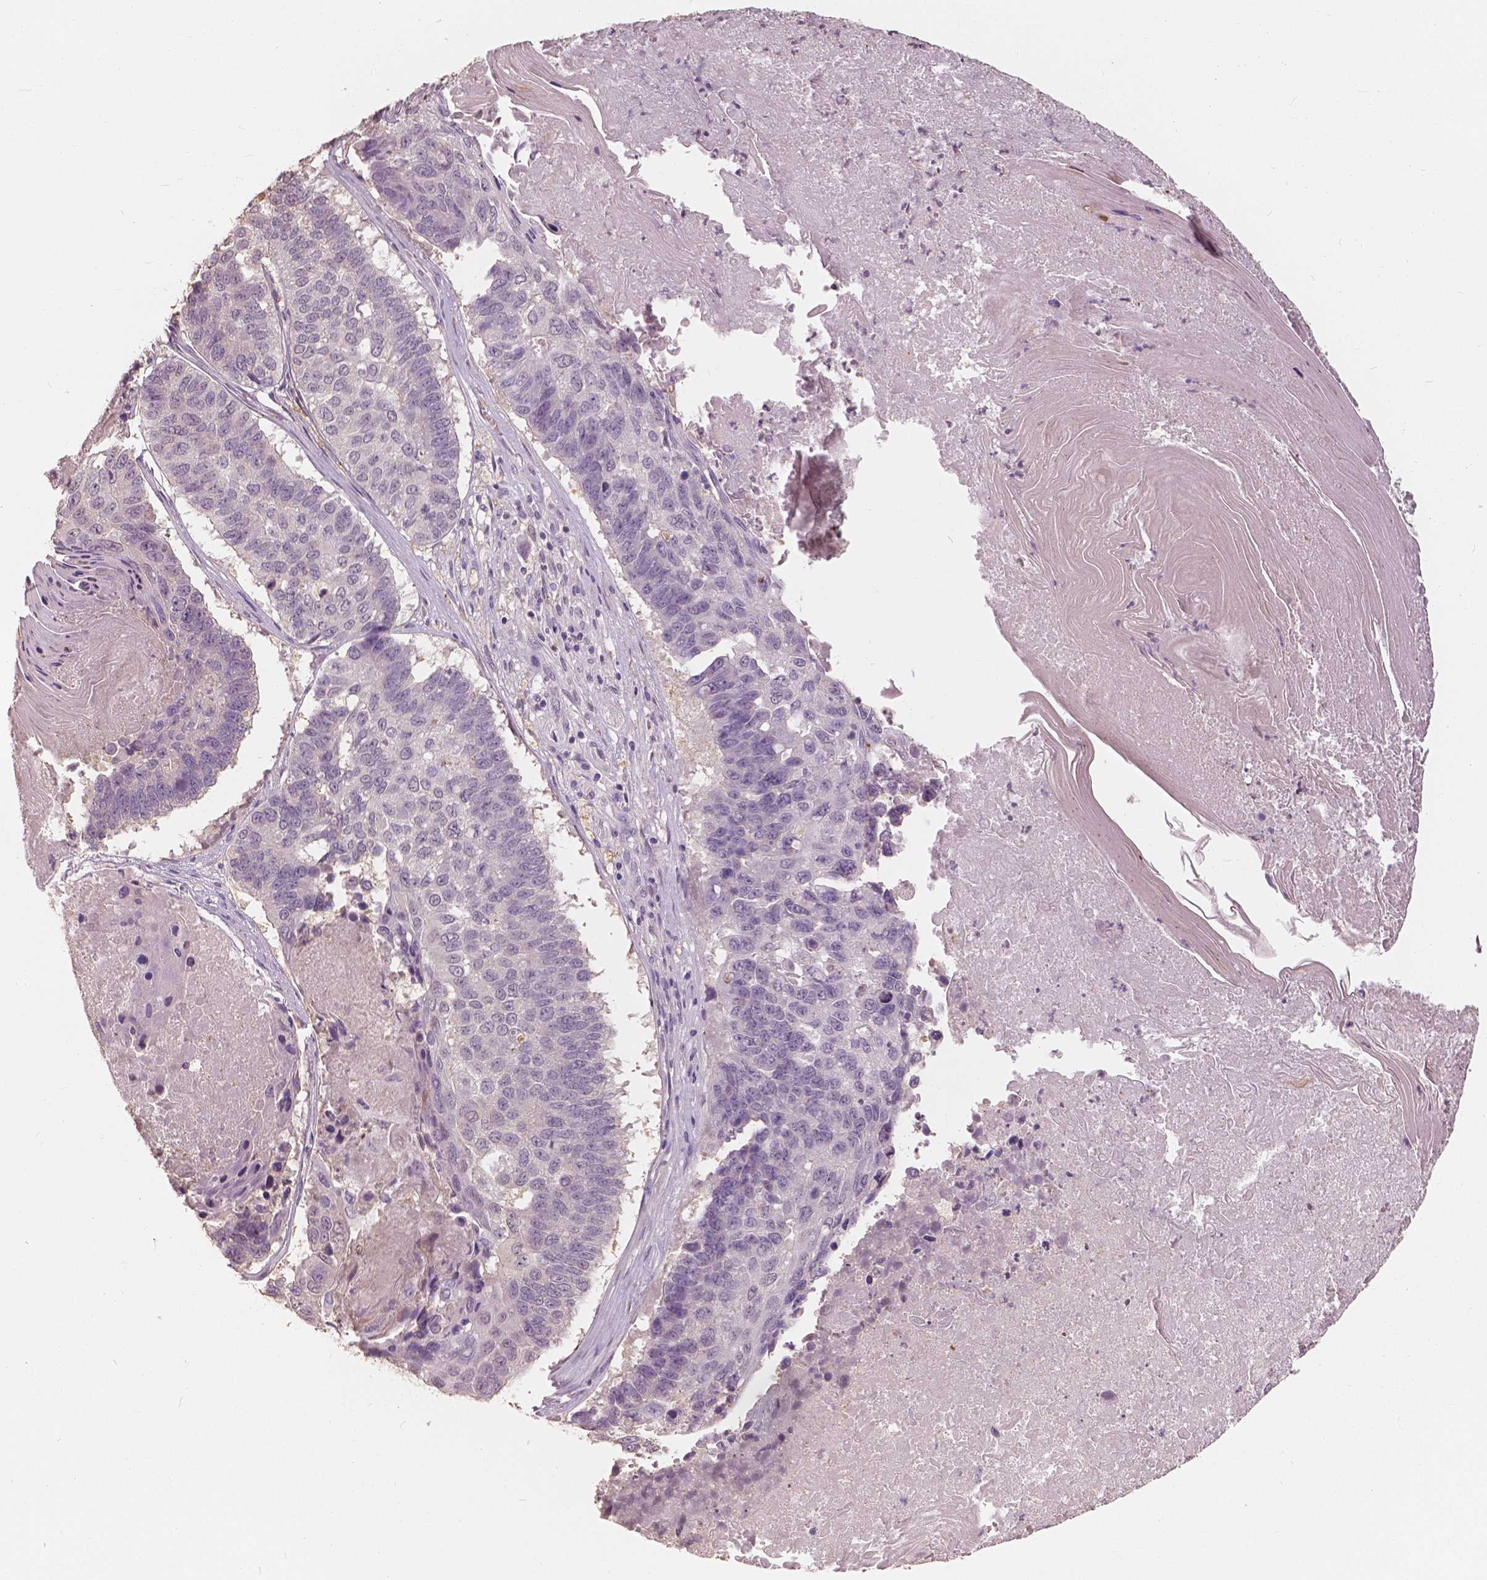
{"staining": {"intensity": "negative", "quantity": "none", "location": "none"}, "tissue": "lung cancer", "cell_type": "Tumor cells", "image_type": "cancer", "snomed": [{"axis": "morphology", "description": "Squamous cell carcinoma, NOS"}, {"axis": "topography", "description": "Lung"}], "caption": "DAB (3,3'-diaminobenzidine) immunohistochemical staining of human lung cancer (squamous cell carcinoma) exhibits no significant positivity in tumor cells.", "gene": "SAT2", "patient": {"sex": "male", "age": 73}}